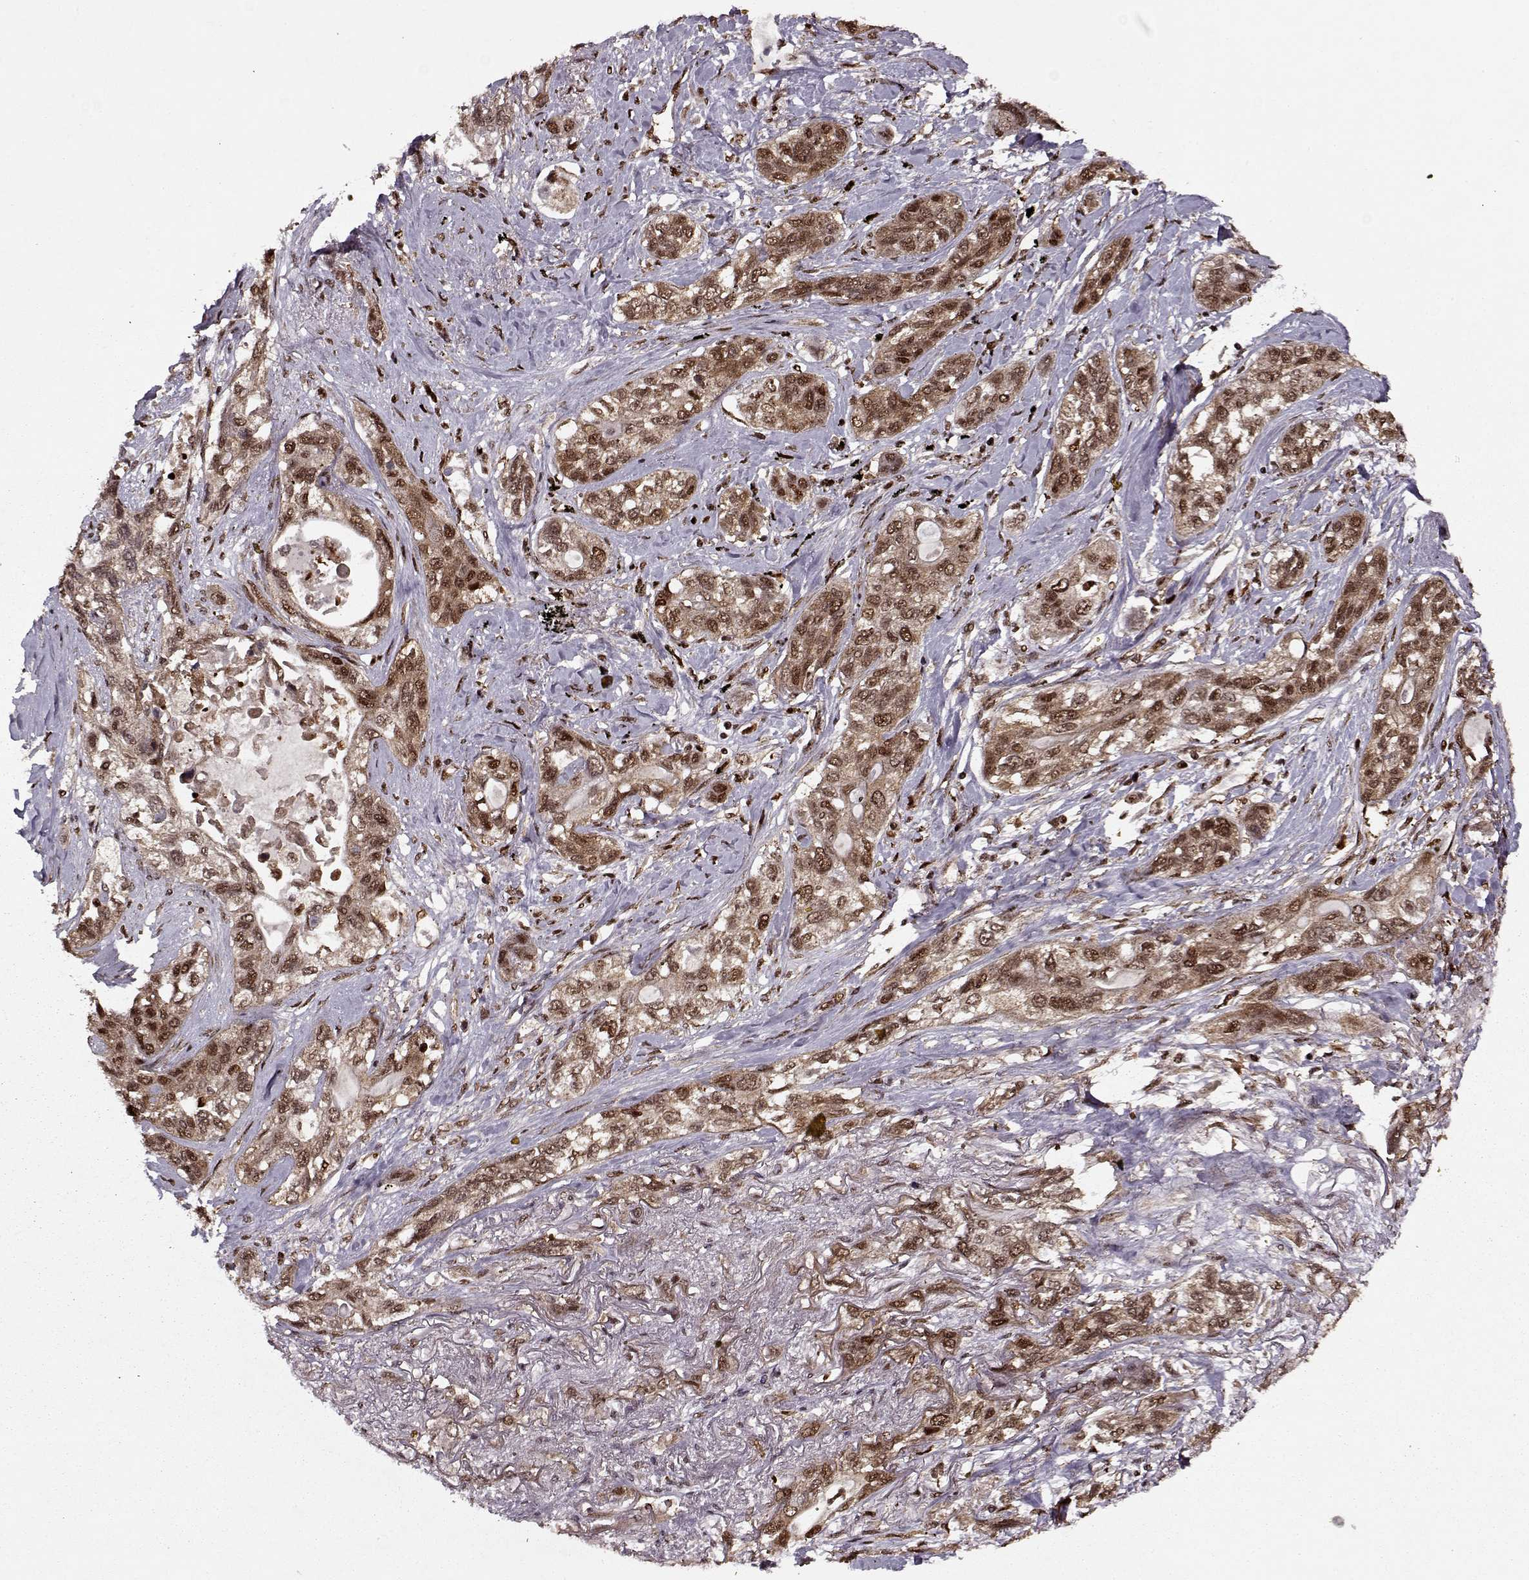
{"staining": {"intensity": "strong", "quantity": ">75%", "location": "cytoplasmic/membranous,nuclear"}, "tissue": "lung cancer", "cell_type": "Tumor cells", "image_type": "cancer", "snomed": [{"axis": "morphology", "description": "Squamous cell carcinoma, NOS"}, {"axis": "topography", "description": "Lung"}], "caption": "This photomicrograph displays lung cancer stained with IHC to label a protein in brown. The cytoplasmic/membranous and nuclear of tumor cells show strong positivity for the protein. Nuclei are counter-stained blue.", "gene": "PSMA7", "patient": {"sex": "female", "age": 70}}